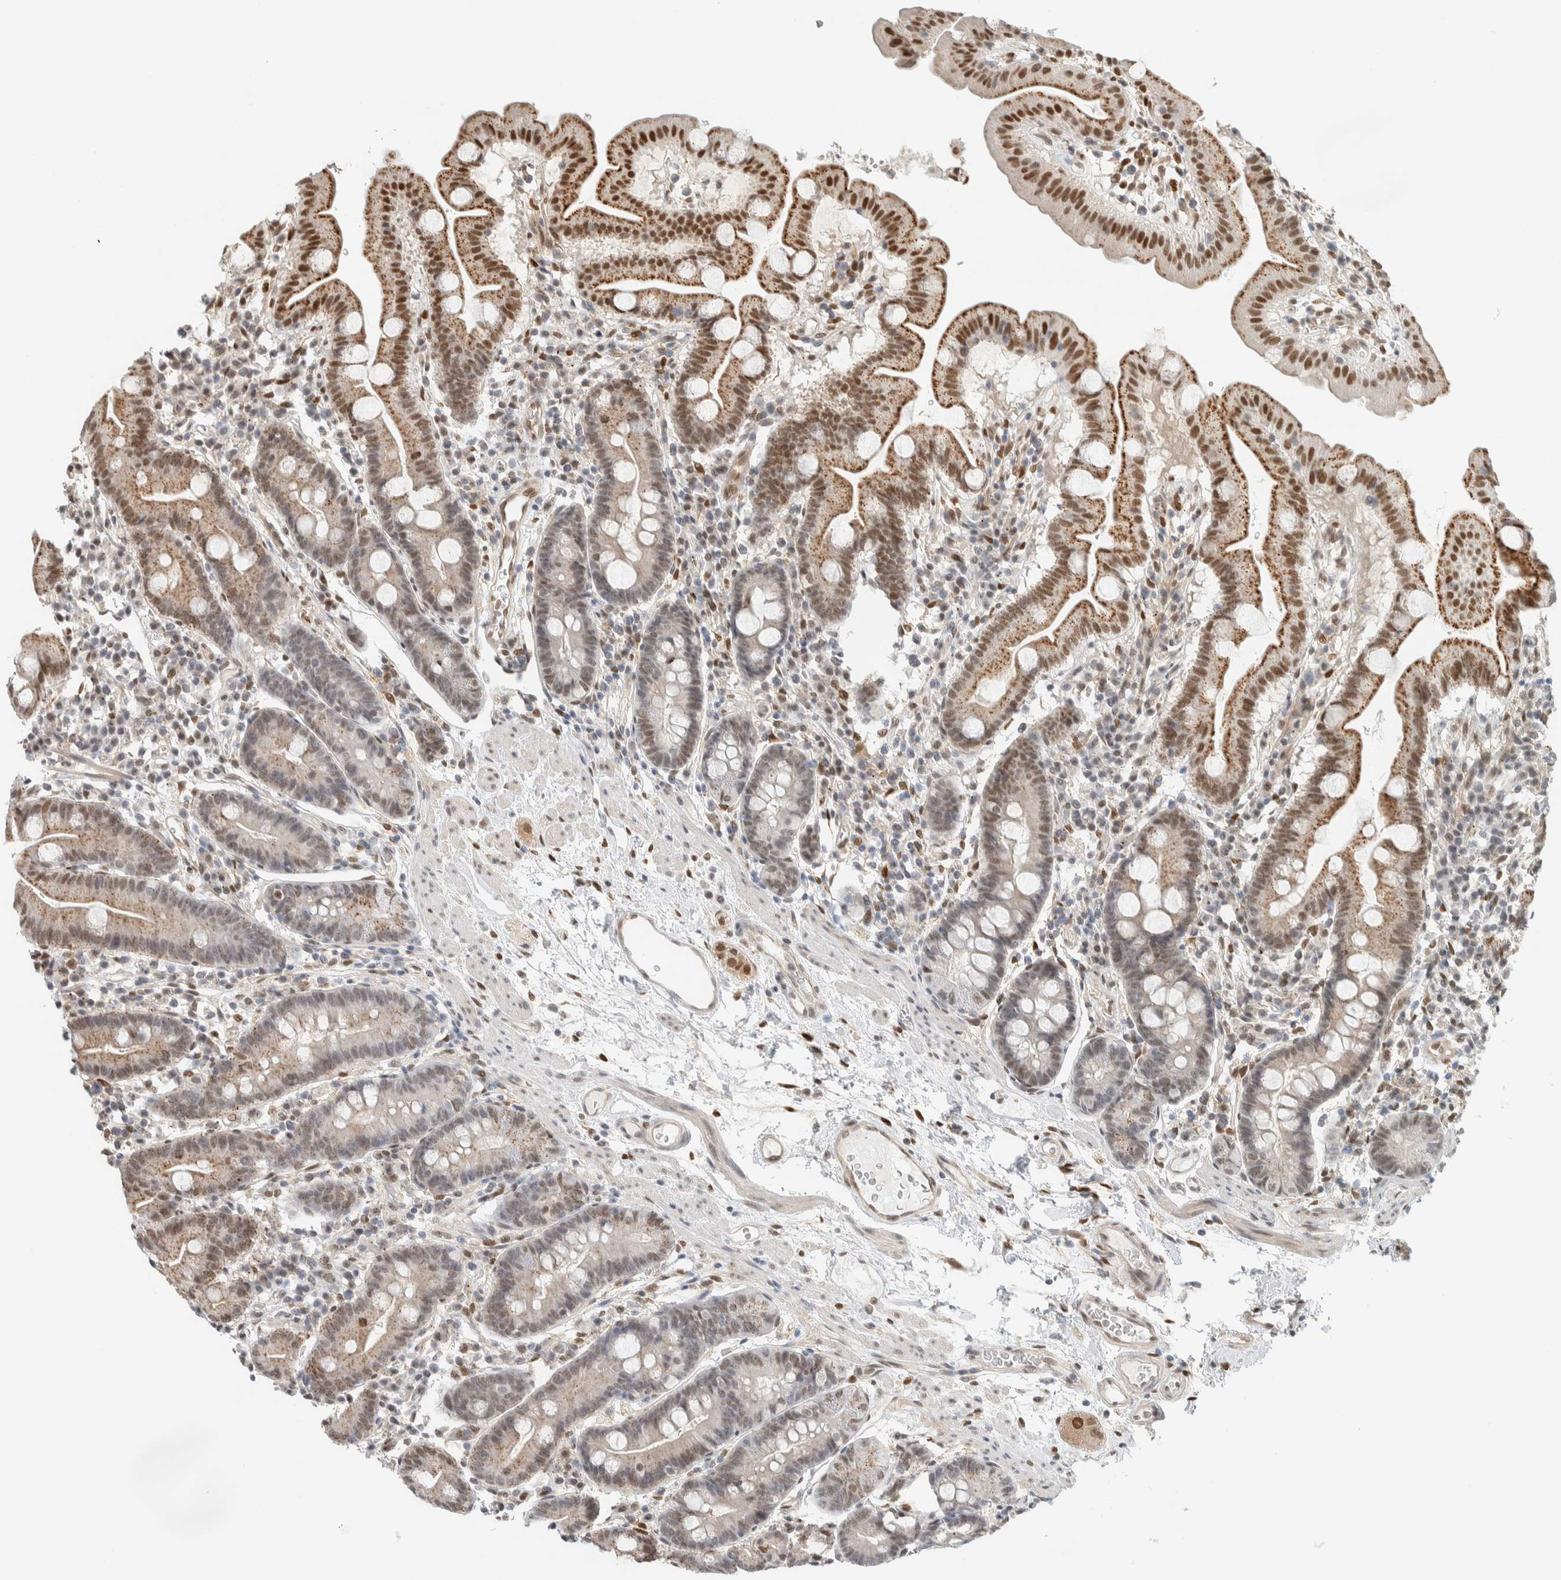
{"staining": {"intensity": "moderate", "quantity": ">75%", "location": "cytoplasmic/membranous,nuclear"}, "tissue": "duodenum", "cell_type": "Glandular cells", "image_type": "normal", "snomed": [{"axis": "morphology", "description": "Normal tissue, NOS"}, {"axis": "topography", "description": "Duodenum"}], "caption": "A medium amount of moderate cytoplasmic/membranous,nuclear positivity is appreciated in about >75% of glandular cells in benign duodenum. The staining was performed using DAB to visualize the protein expression in brown, while the nuclei were stained in blue with hematoxylin (Magnification: 20x).", "gene": "TFE3", "patient": {"sex": "male", "age": 50}}